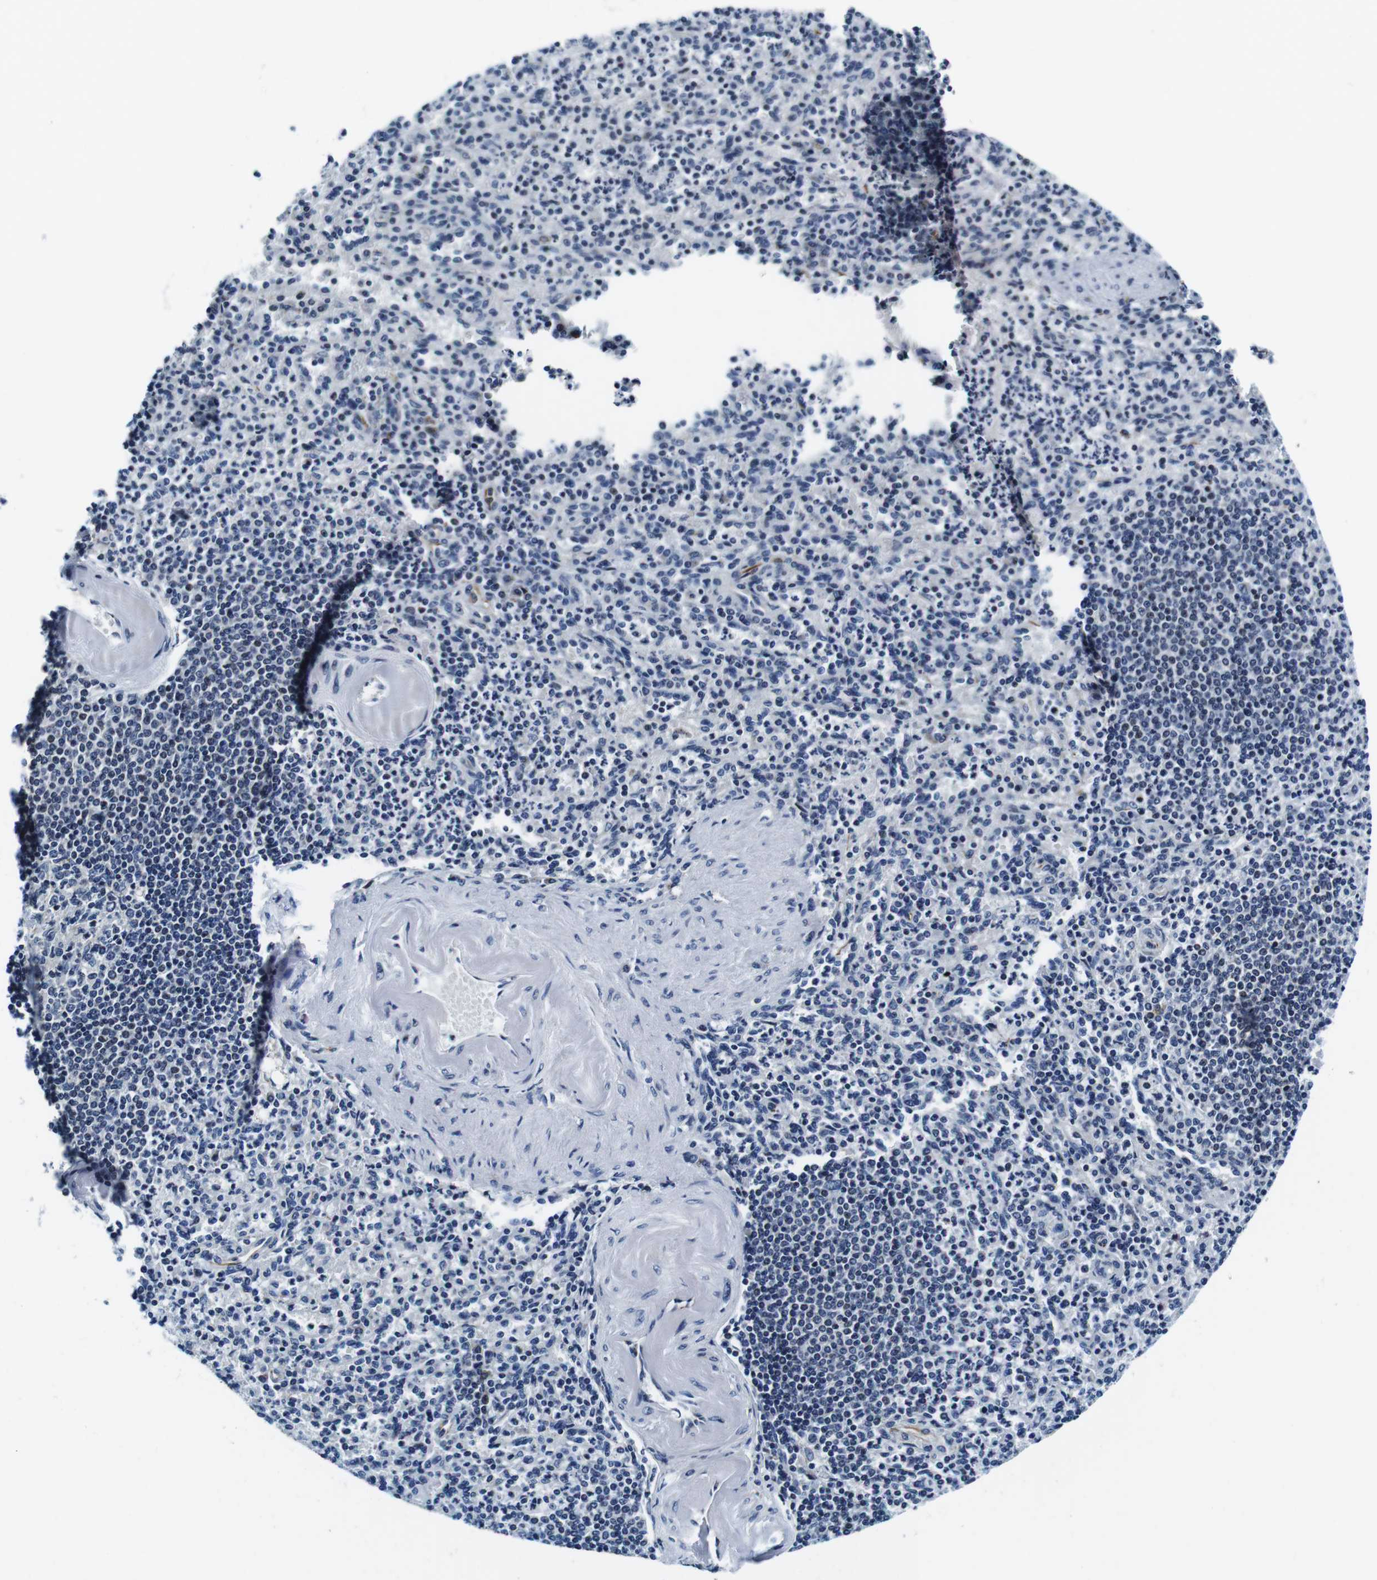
{"staining": {"intensity": "weak", "quantity": "<25%", "location": "cytoplasmic/membranous"}, "tissue": "spleen", "cell_type": "Cells in red pulp", "image_type": "normal", "snomed": [{"axis": "morphology", "description": "Normal tissue, NOS"}, {"axis": "topography", "description": "Spleen"}], "caption": "An IHC image of unremarkable spleen is shown. There is no staining in cells in red pulp of spleen.", "gene": "FAR2", "patient": {"sex": "female", "age": 74}}